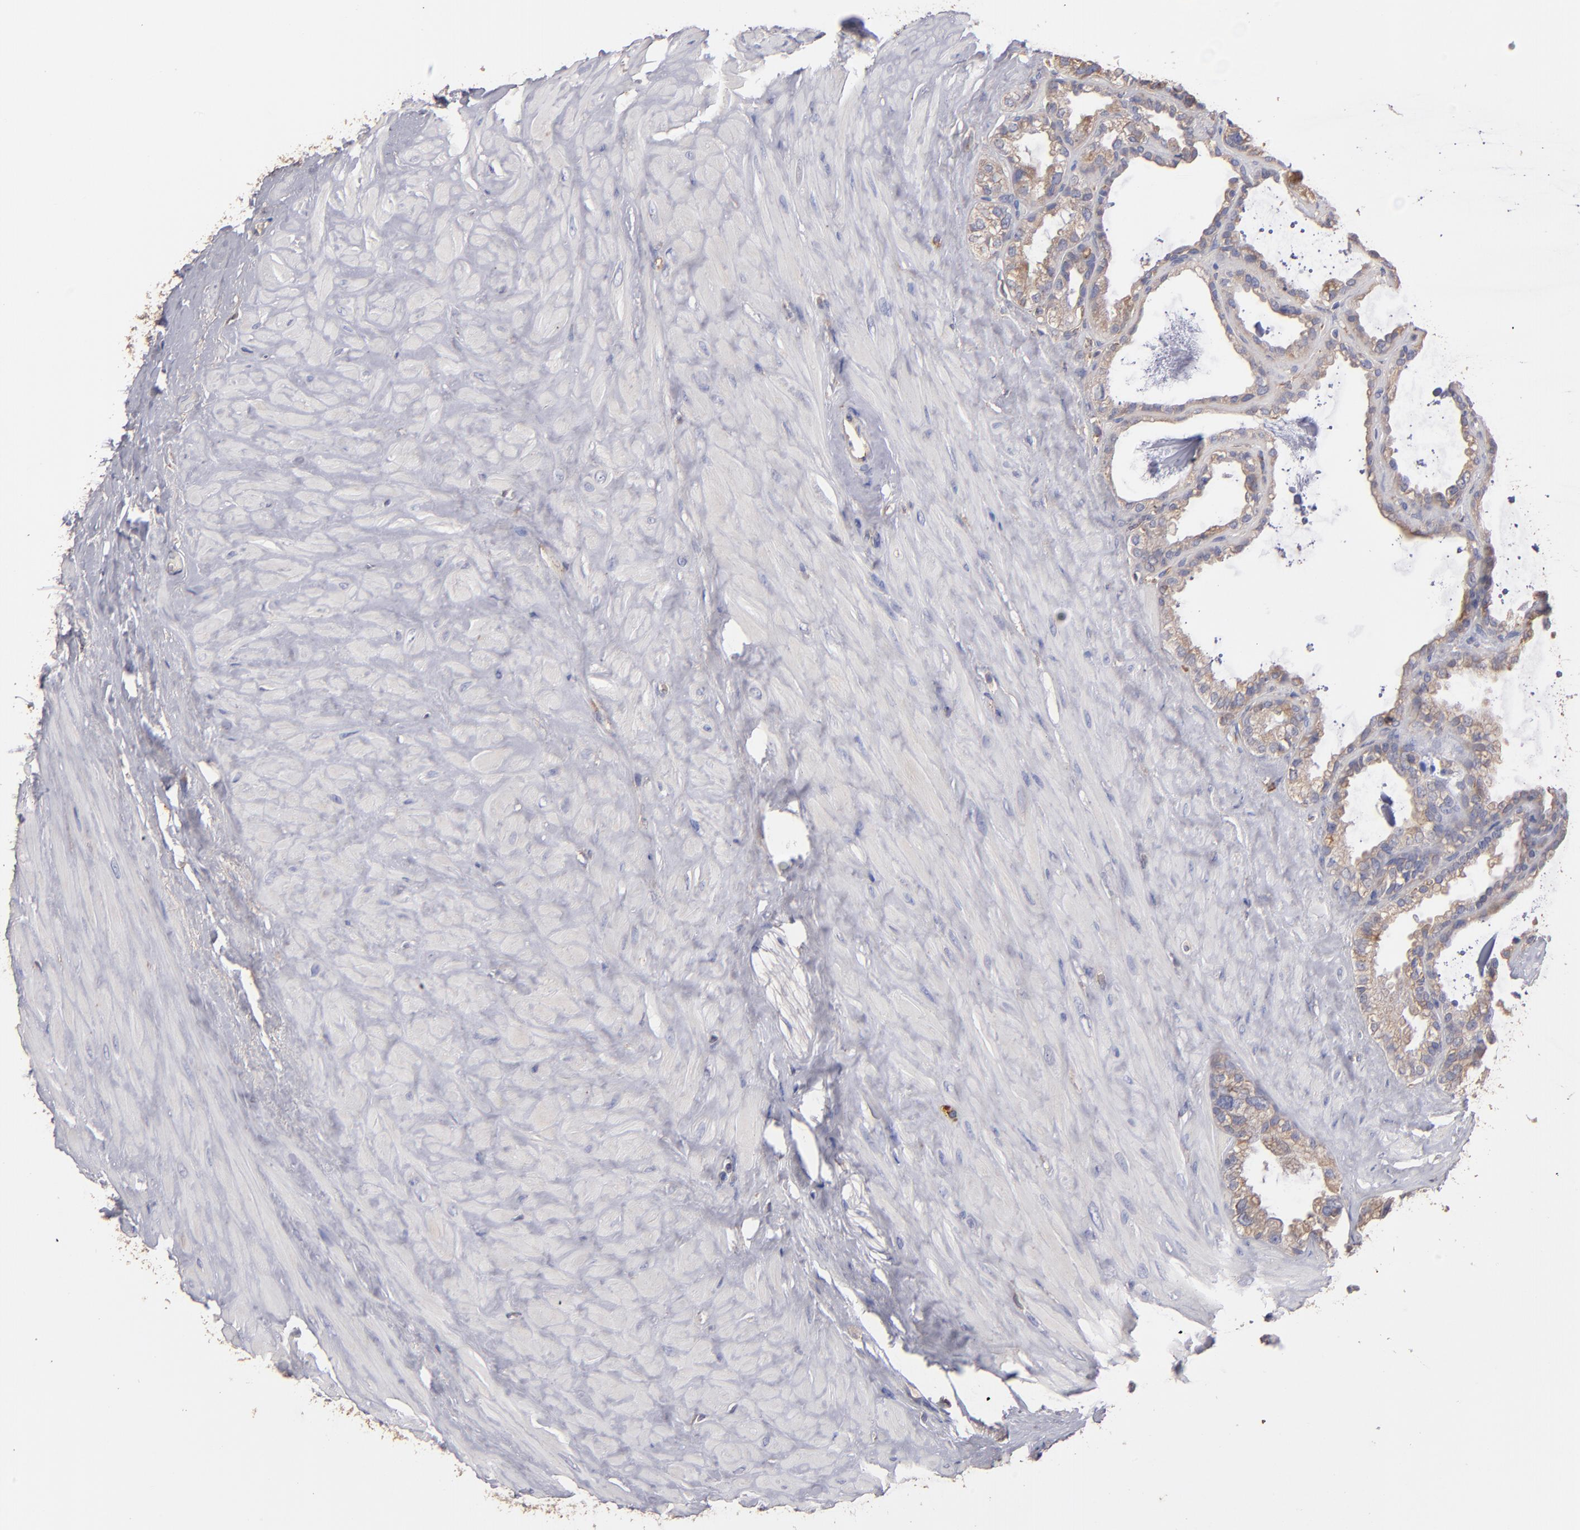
{"staining": {"intensity": "weak", "quantity": ">75%", "location": "cytoplasmic/membranous"}, "tissue": "seminal vesicle", "cell_type": "Glandular cells", "image_type": "normal", "snomed": [{"axis": "morphology", "description": "Normal tissue, NOS"}, {"axis": "morphology", "description": "Inflammation, NOS"}, {"axis": "topography", "description": "Urinary bladder"}, {"axis": "topography", "description": "Prostate"}, {"axis": "topography", "description": "Seminal veicle"}], "caption": "Weak cytoplasmic/membranous expression for a protein is seen in about >75% of glandular cells of normal seminal vesicle using immunohistochemistry.", "gene": "NFKBIE", "patient": {"sex": "male", "age": 82}}